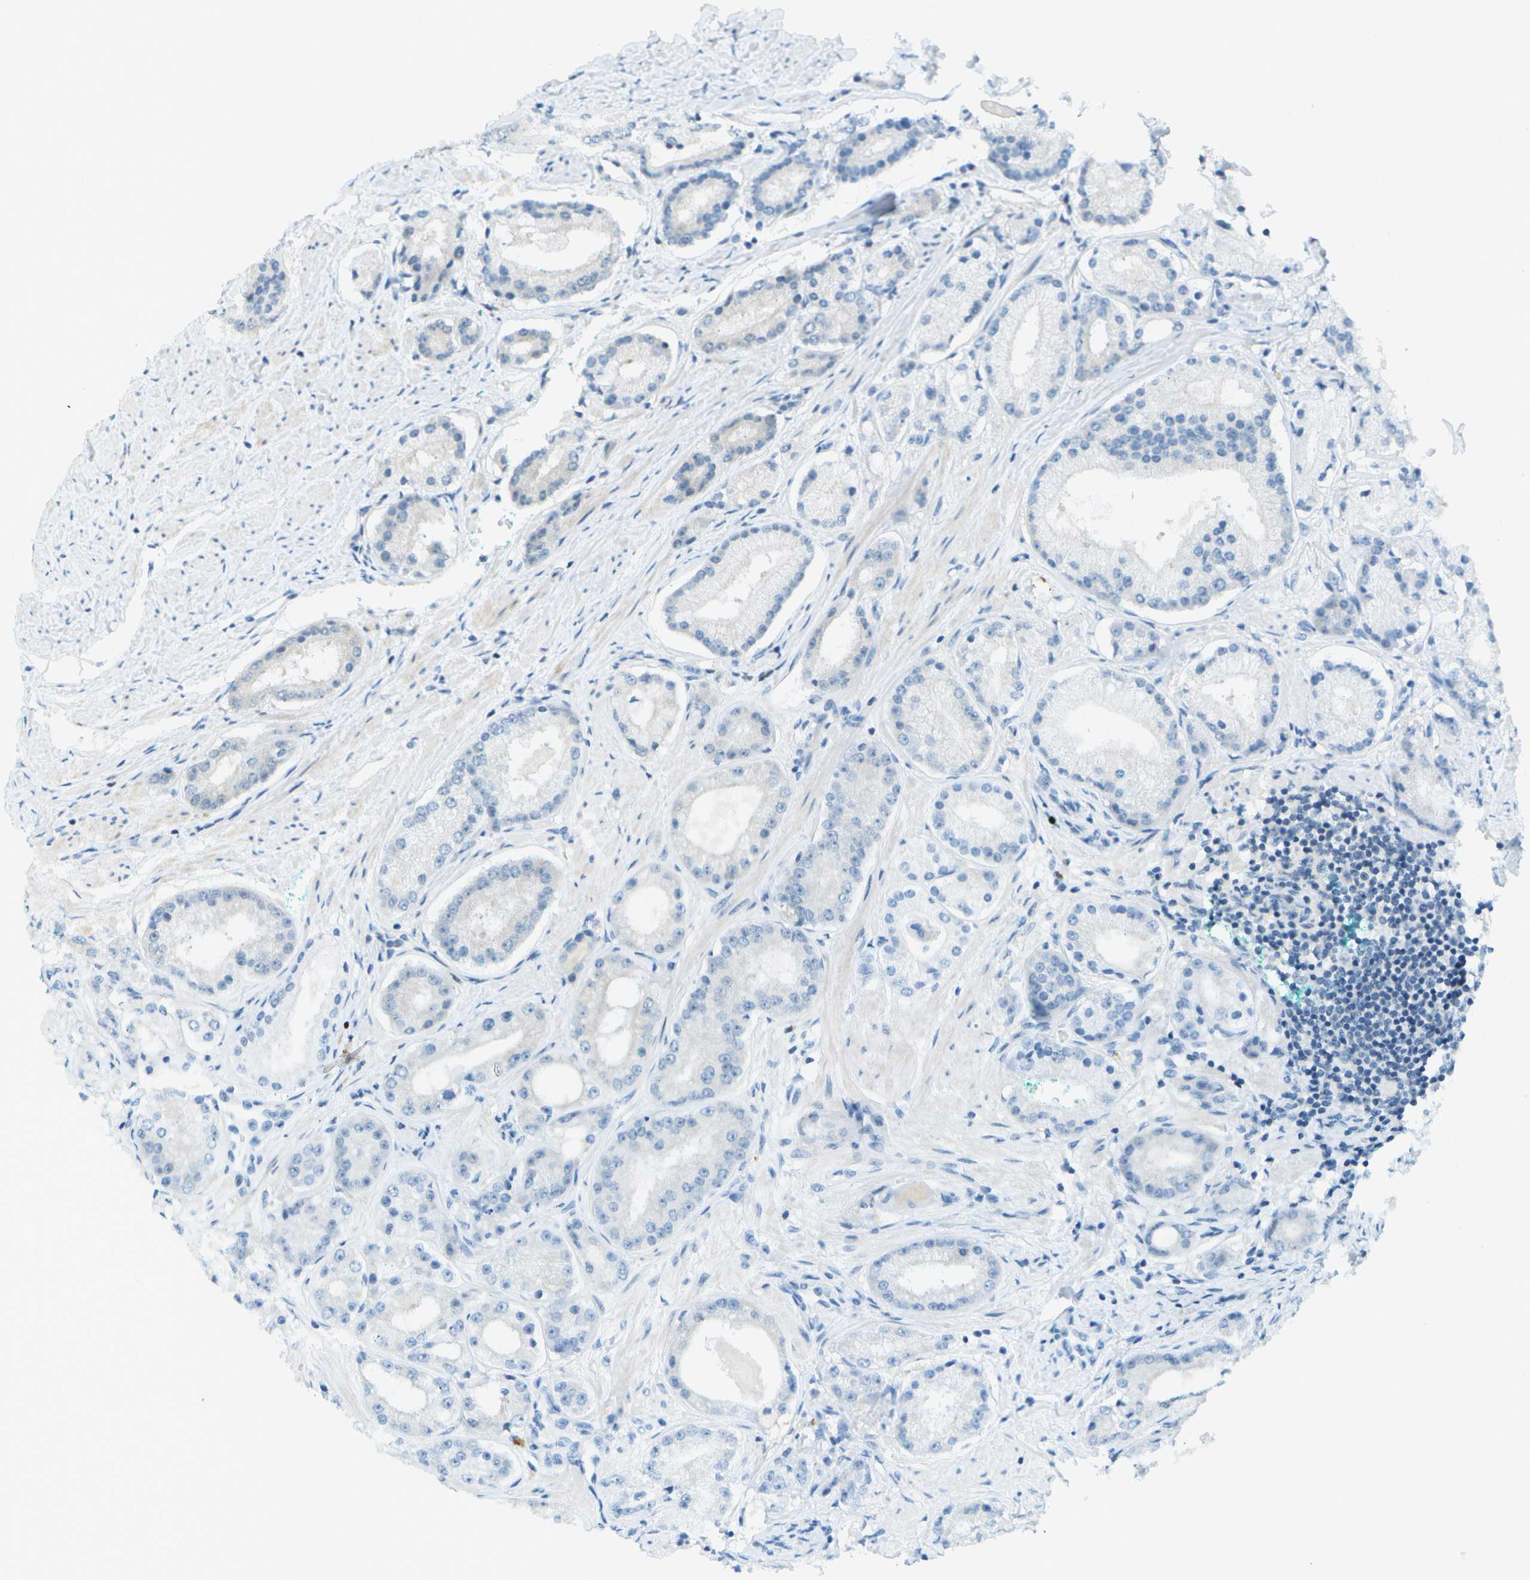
{"staining": {"intensity": "negative", "quantity": "none", "location": "none"}, "tissue": "prostate cancer", "cell_type": "Tumor cells", "image_type": "cancer", "snomed": [{"axis": "morphology", "description": "Adenocarcinoma, Low grade"}, {"axis": "topography", "description": "Prostate"}], "caption": "IHC of human prostate cancer (low-grade adenocarcinoma) exhibits no positivity in tumor cells.", "gene": "NEK11", "patient": {"sex": "male", "age": 63}}